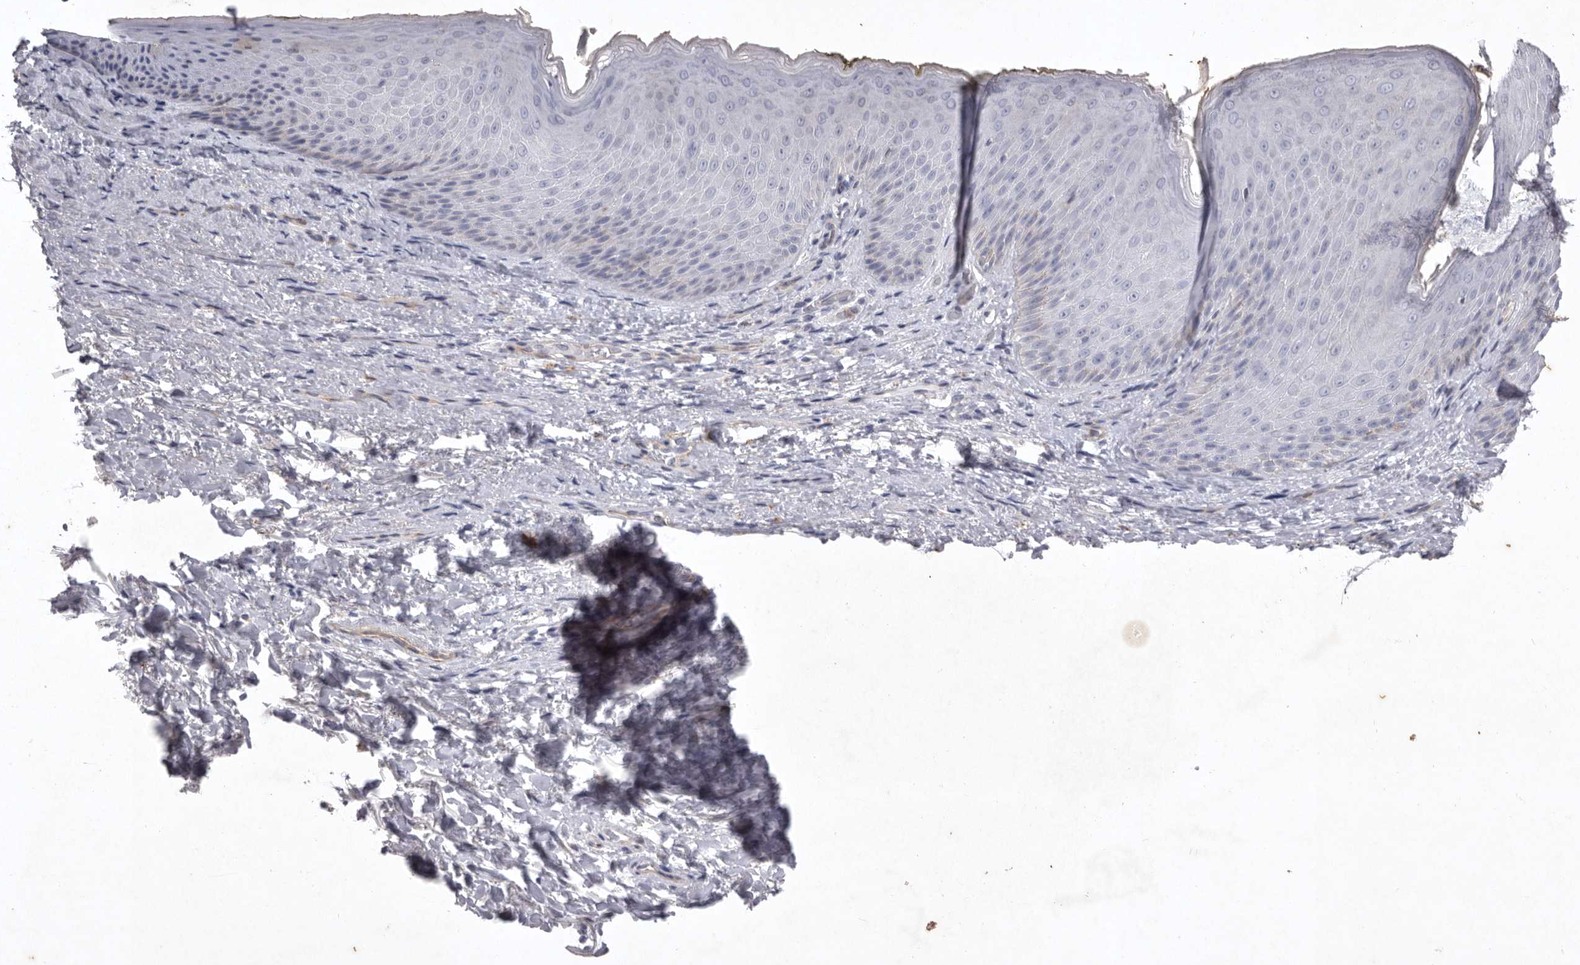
{"staining": {"intensity": "negative", "quantity": "none", "location": "none"}, "tissue": "skin", "cell_type": "Epidermal cells", "image_type": "normal", "snomed": [{"axis": "morphology", "description": "Normal tissue, NOS"}, {"axis": "topography", "description": "Anal"}], "caption": "Image shows no protein staining in epidermal cells of normal skin. (Immunohistochemistry, brightfield microscopy, high magnification).", "gene": "NKAIN4", "patient": {"sex": "male", "age": 74}}